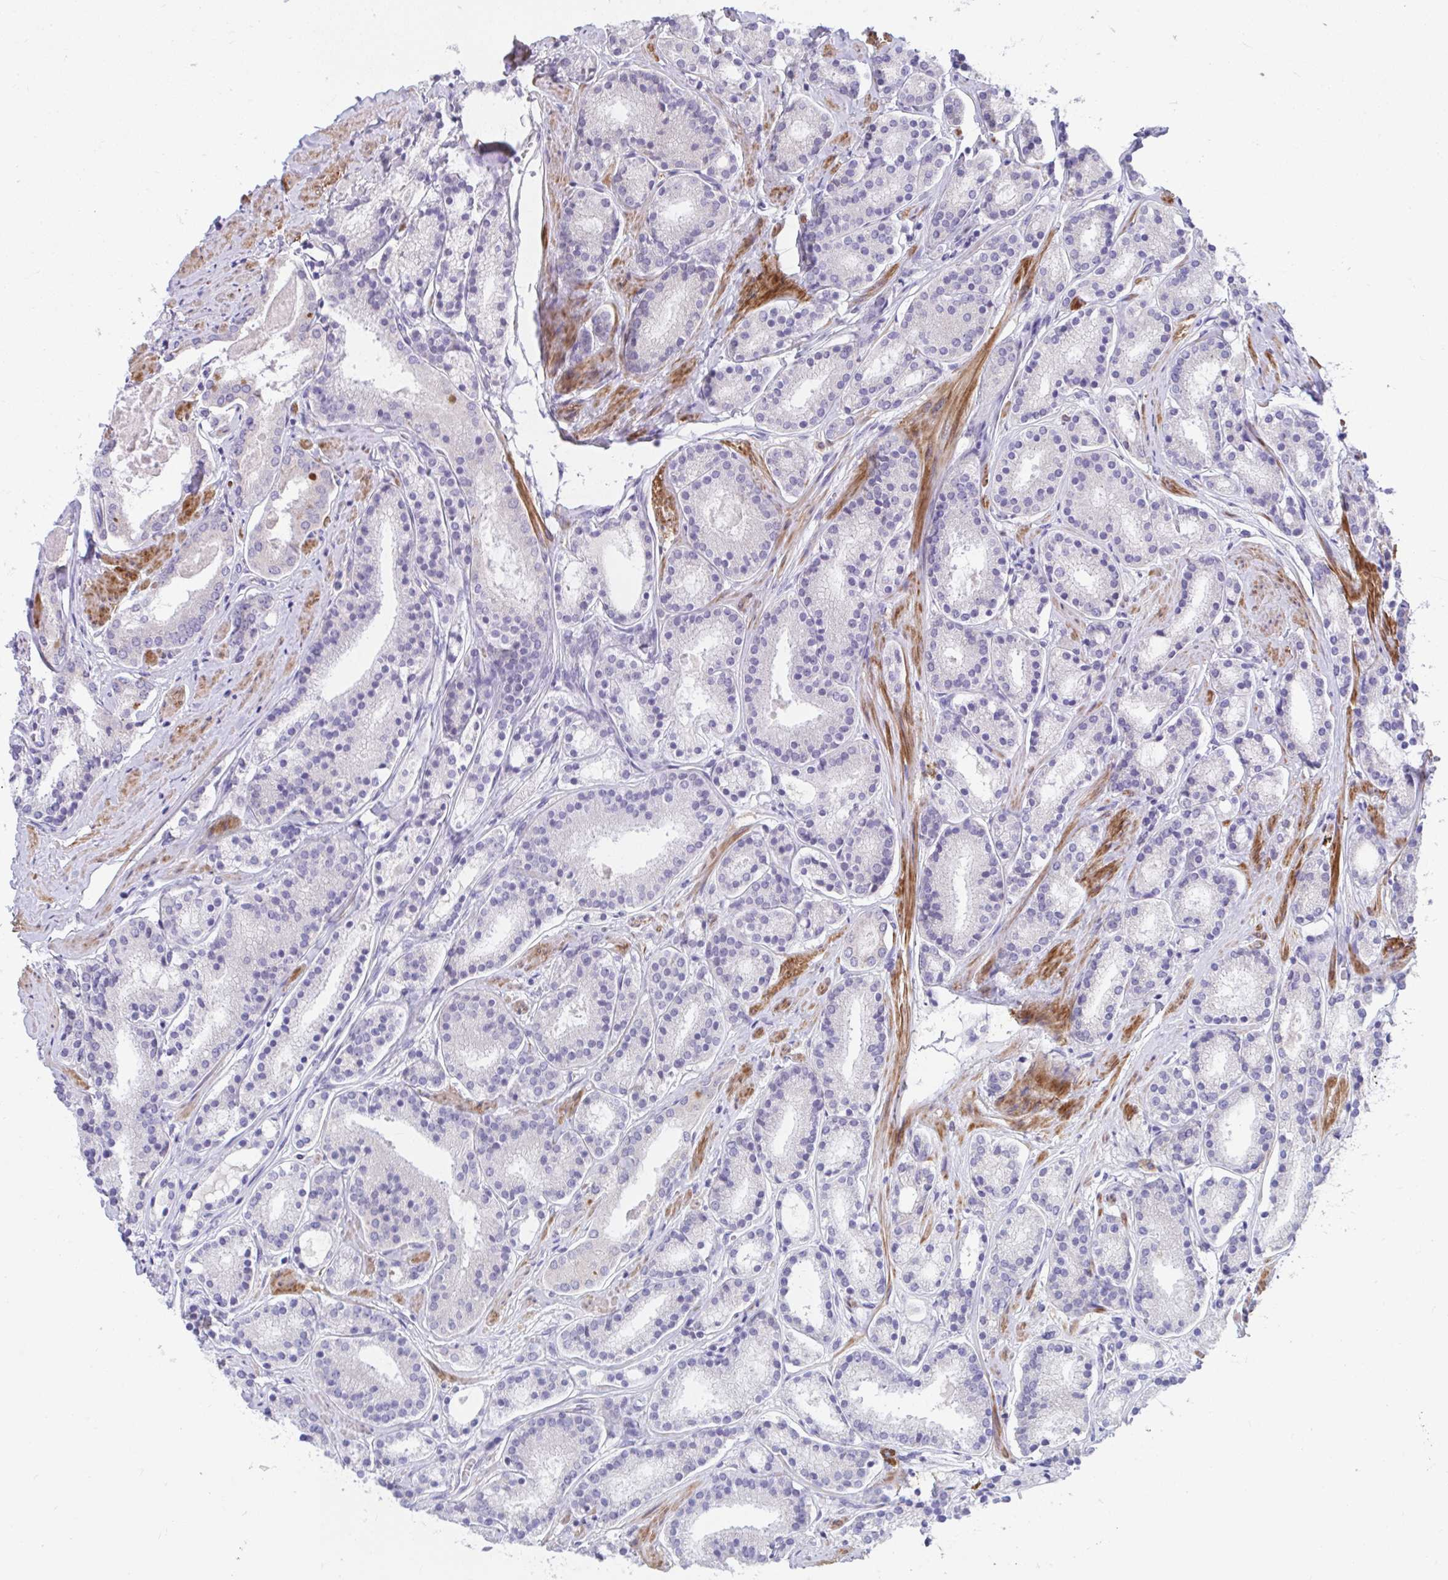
{"staining": {"intensity": "negative", "quantity": "none", "location": "none"}, "tissue": "prostate cancer", "cell_type": "Tumor cells", "image_type": "cancer", "snomed": [{"axis": "morphology", "description": "Adenocarcinoma, High grade"}, {"axis": "topography", "description": "Prostate"}], "caption": "DAB immunohistochemical staining of human prostate high-grade adenocarcinoma displays no significant staining in tumor cells.", "gene": "PIGZ", "patient": {"sex": "male", "age": 63}}